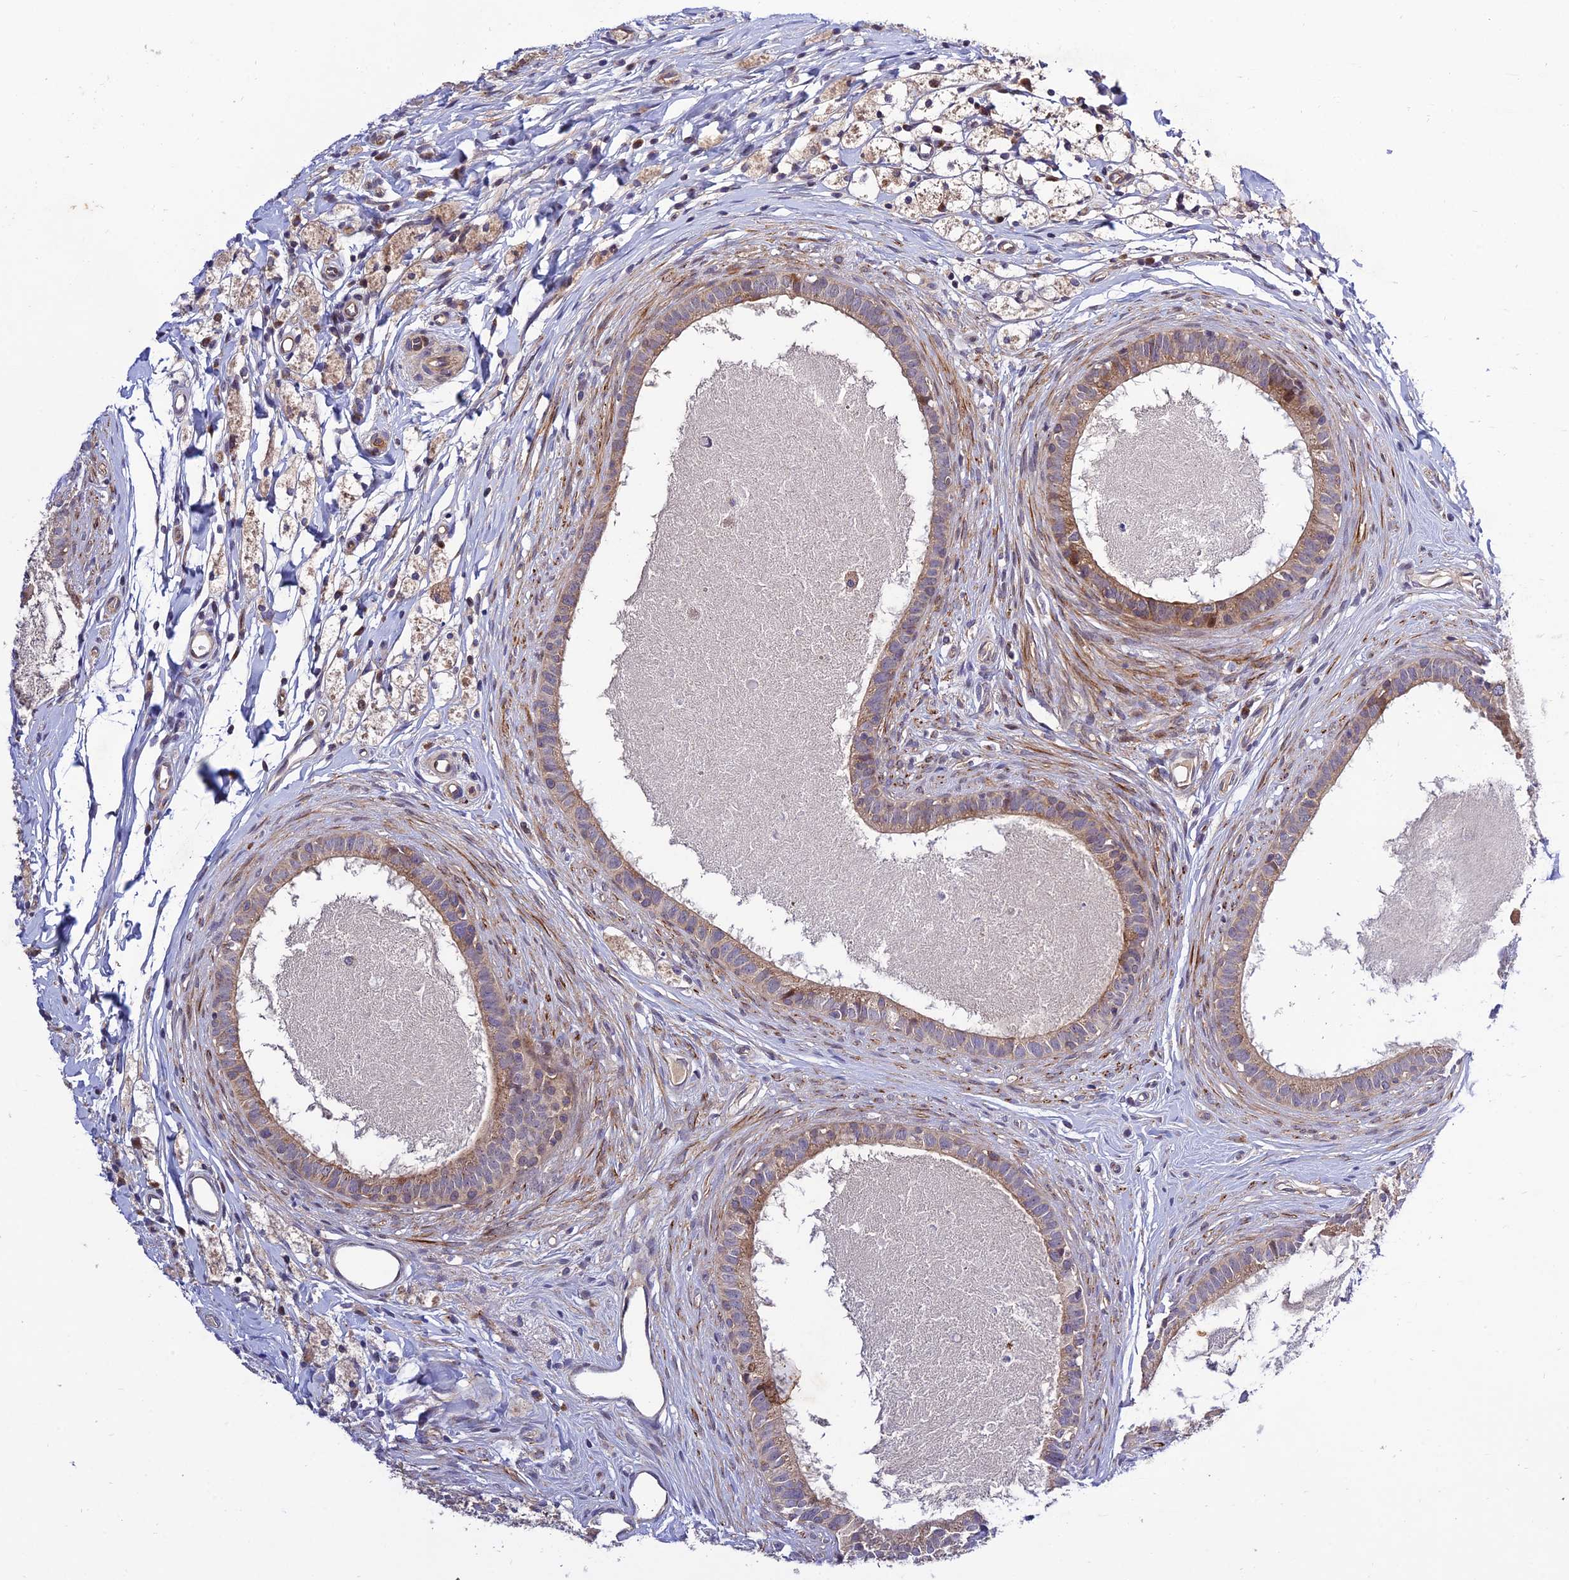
{"staining": {"intensity": "moderate", "quantity": "<25%", "location": "cytoplasmic/membranous"}, "tissue": "epididymis", "cell_type": "Glandular cells", "image_type": "normal", "snomed": [{"axis": "morphology", "description": "Normal tissue, NOS"}, {"axis": "topography", "description": "Epididymis"}], "caption": "Brown immunohistochemical staining in unremarkable human epididymis demonstrates moderate cytoplasmic/membranous expression in about <25% of glandular cells. The protein is stained brown, and the nuclei are stained in blue (DAB (3,3'-diaminobenzidine) IHC with brightfield microscopy, high magnification).", "gene": "PLEKHG2", "patient": {"sex": "male", "age": 80}}